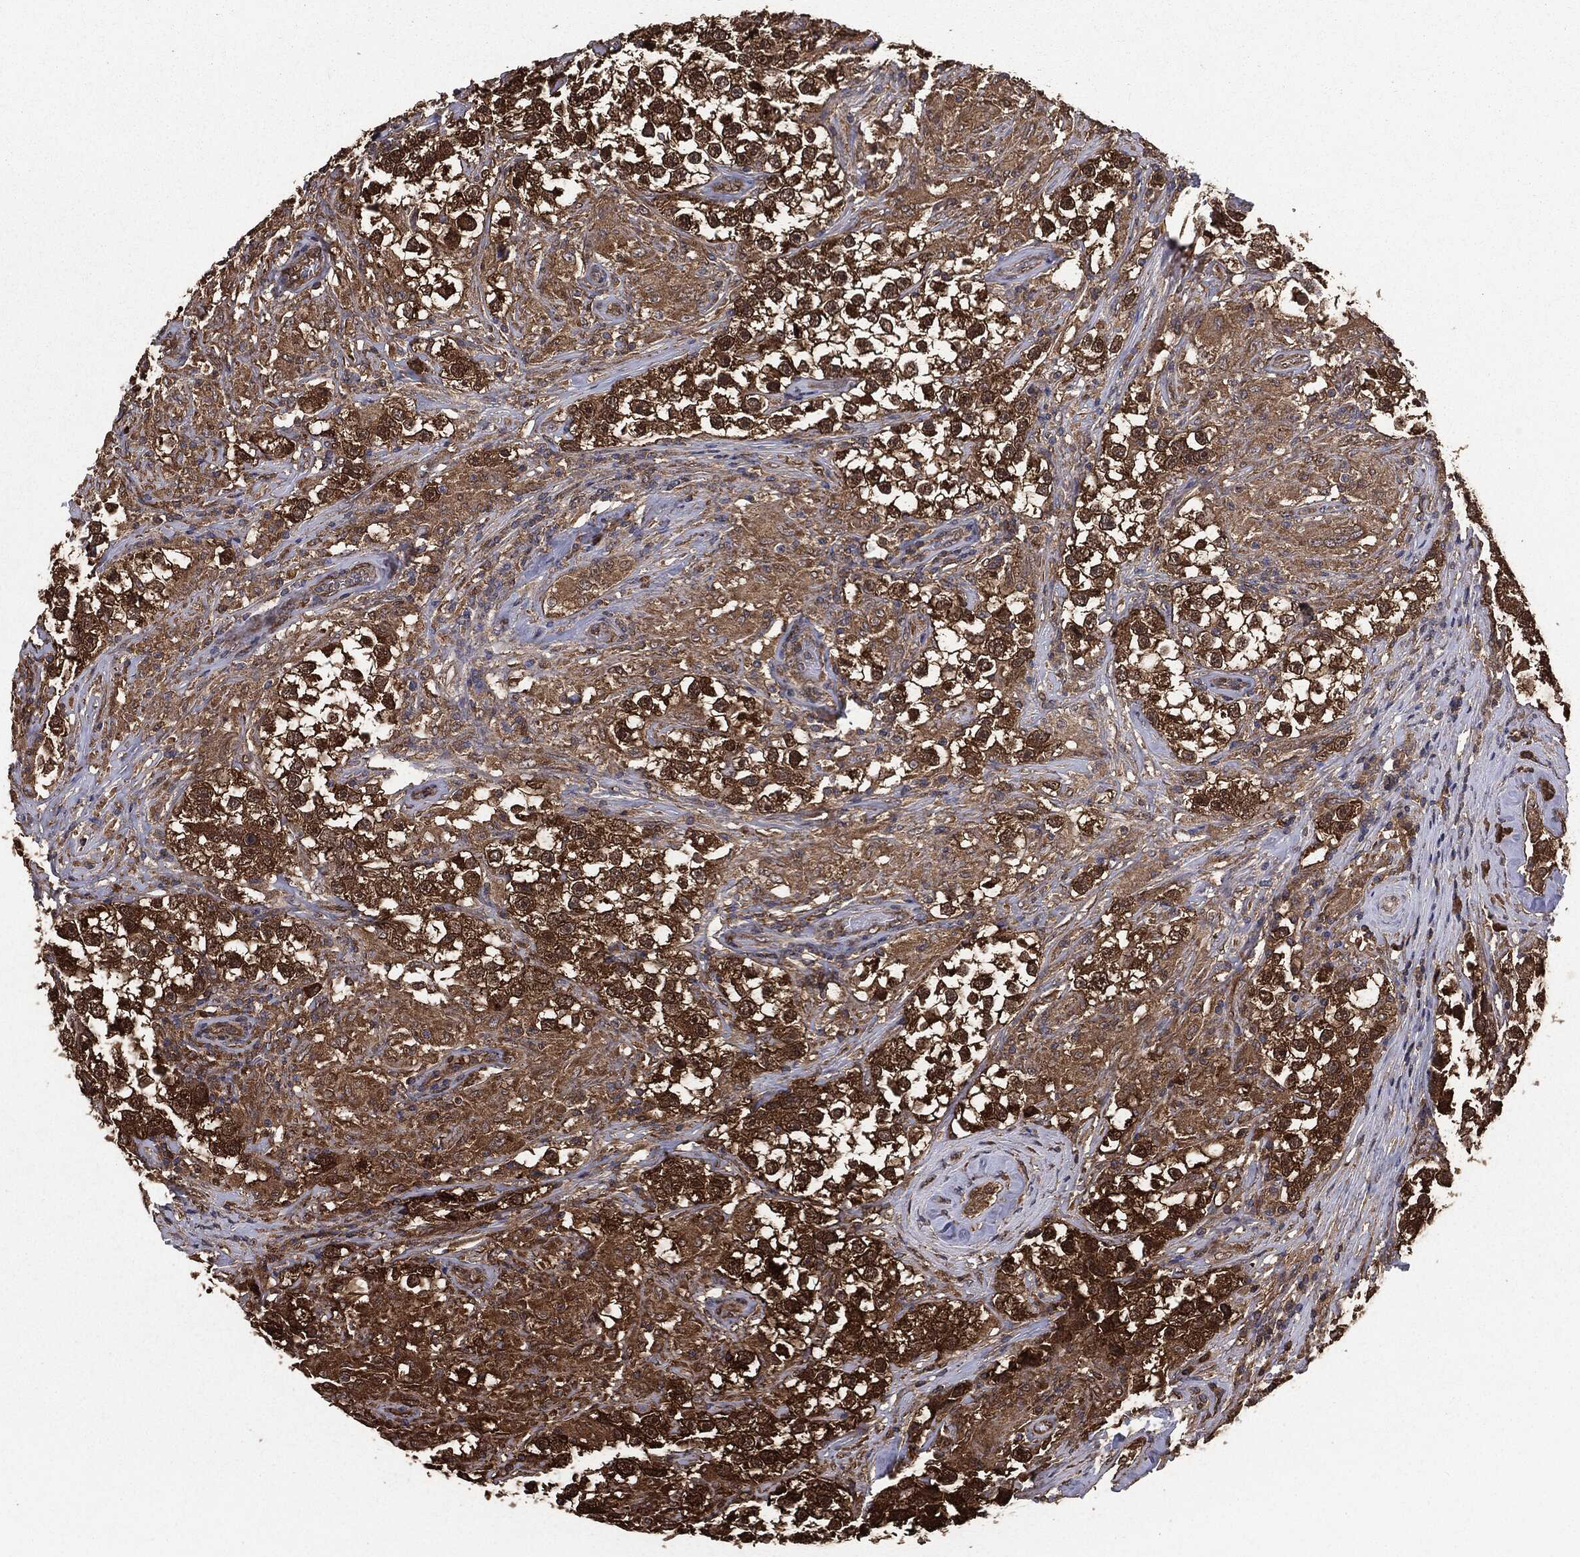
{"staining": {"intensity": "strong", "quantity": ">75%", "location": "cytoplasmic/membranous"}, "tissue": "testis cancer", "cell_type": "Tumor cells", "image_type": "cancer", "snomed": [{"axis": "morphology", "description": "Seminoma, NOS"}, {"axis": "topography", "description": "Testis"}], "caption": "Immunohistochemical staining of human seminoma (testis) demonstrates strong cytoplasmic/membranous protein positivity in about >75% of tumor cells. (DAB (3,3'-diaminobenzidine) = brown stain, brightfield microscopy at high magnification).", "gene": "NME1", "patient": {"sex": "male", "age": 46}}